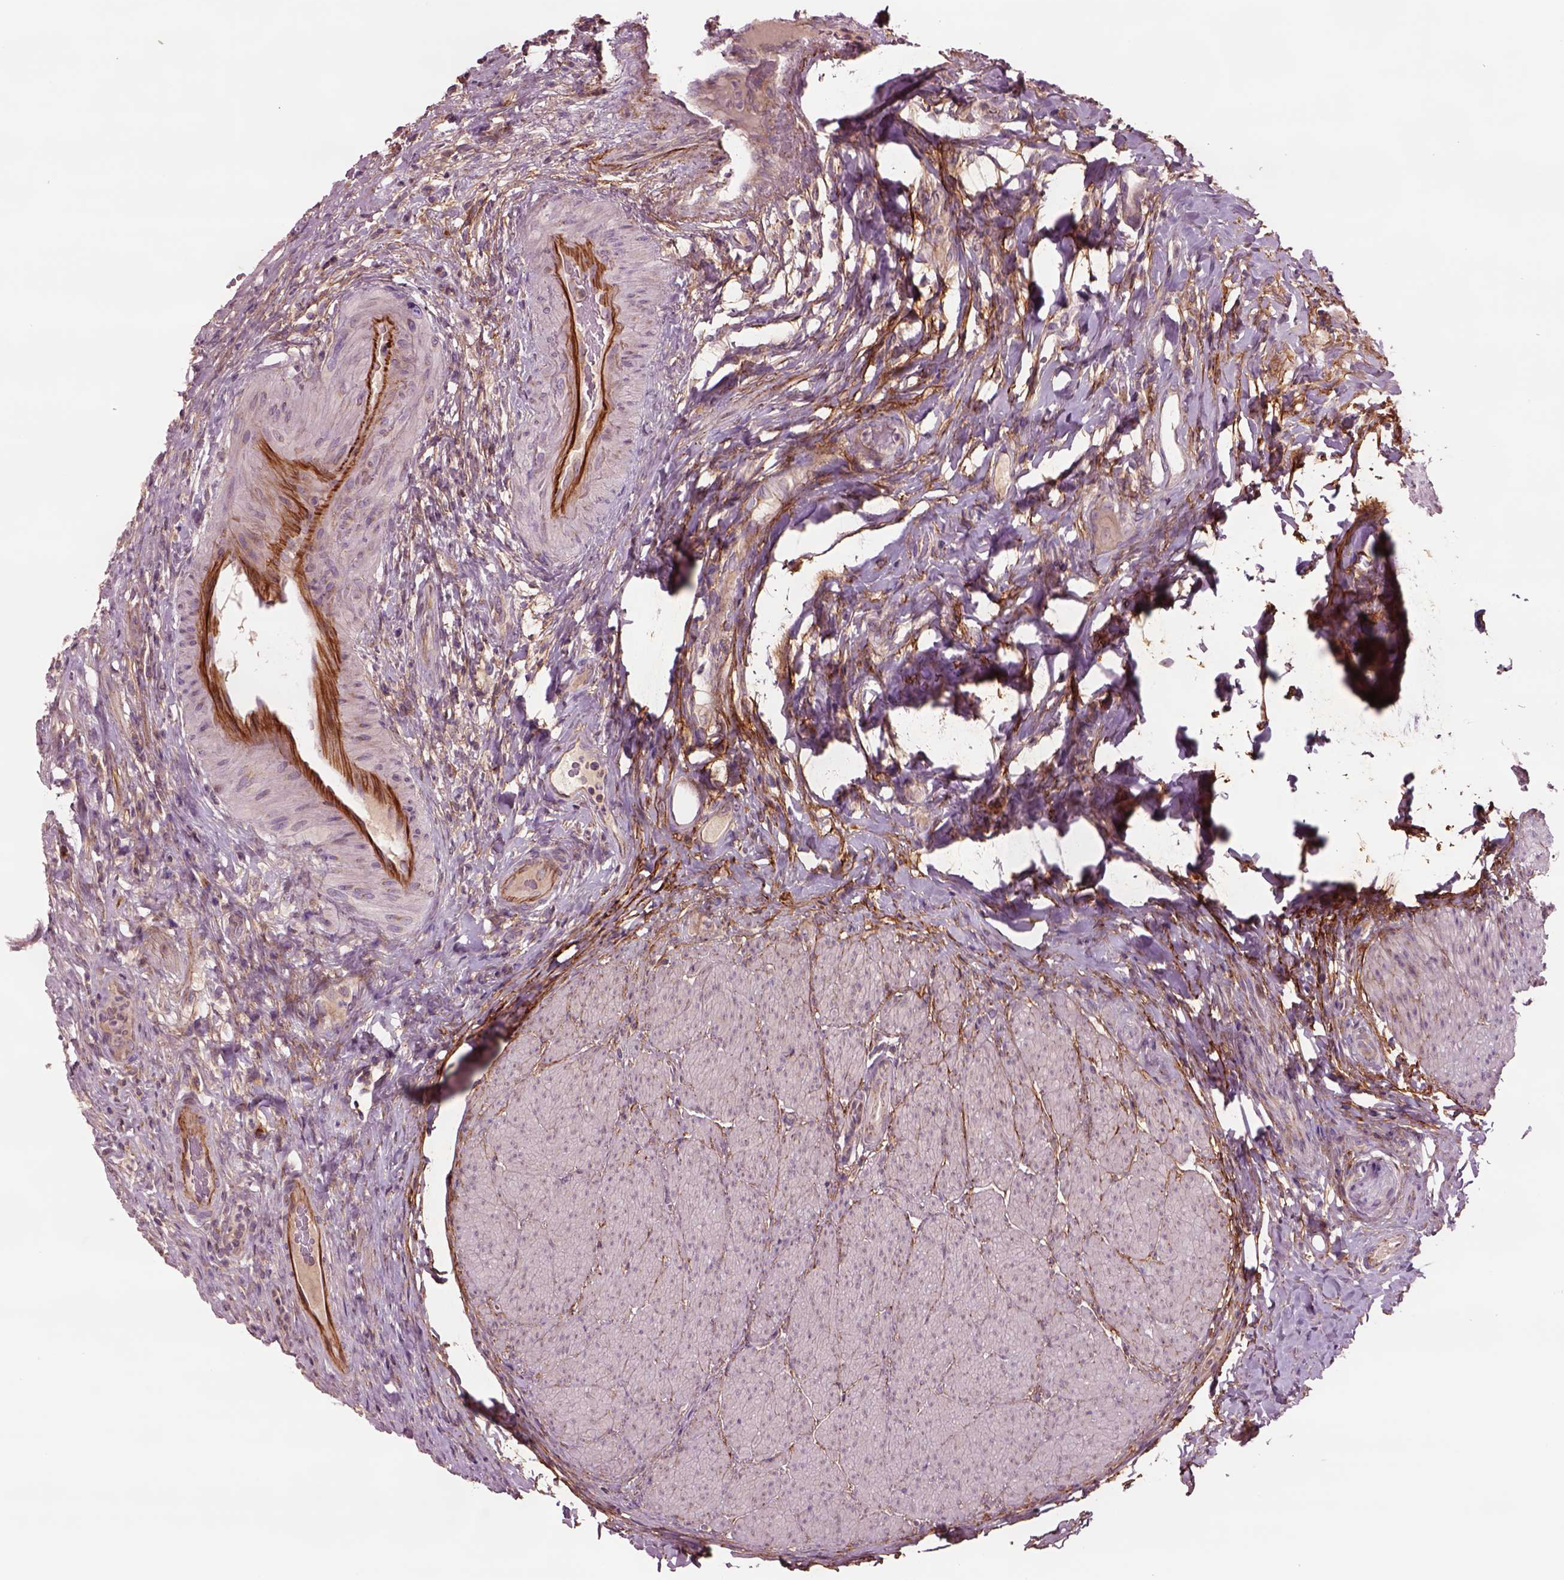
{"staining": {"intensity": "moderate", "quantity": ">75%", "location": "cytoplasmic/membranous"}, "tissue": "urinary bladder", "cell_type": "Urothelial cells", "image_type": "normal", "snomed": [{"axis": "morphology", "description": "Normal tissue, NOS"}, {"axis": "topography", "description": "Urinary bladder"}, {"axis": "topography", "description": "Peripheral nerve tissue"}], "caption": "A medium amount of moderate cytoplasmic/membranous expression is appreciated in approximately >75% of urothelial cells in benign urinary bladder. (DAB (3,3'-diaminobenzidine) = brown stain, brightfield microscopy at high magnification).", "gene": "SEC23A", "patient": {"sex": "male", "age": 66}}